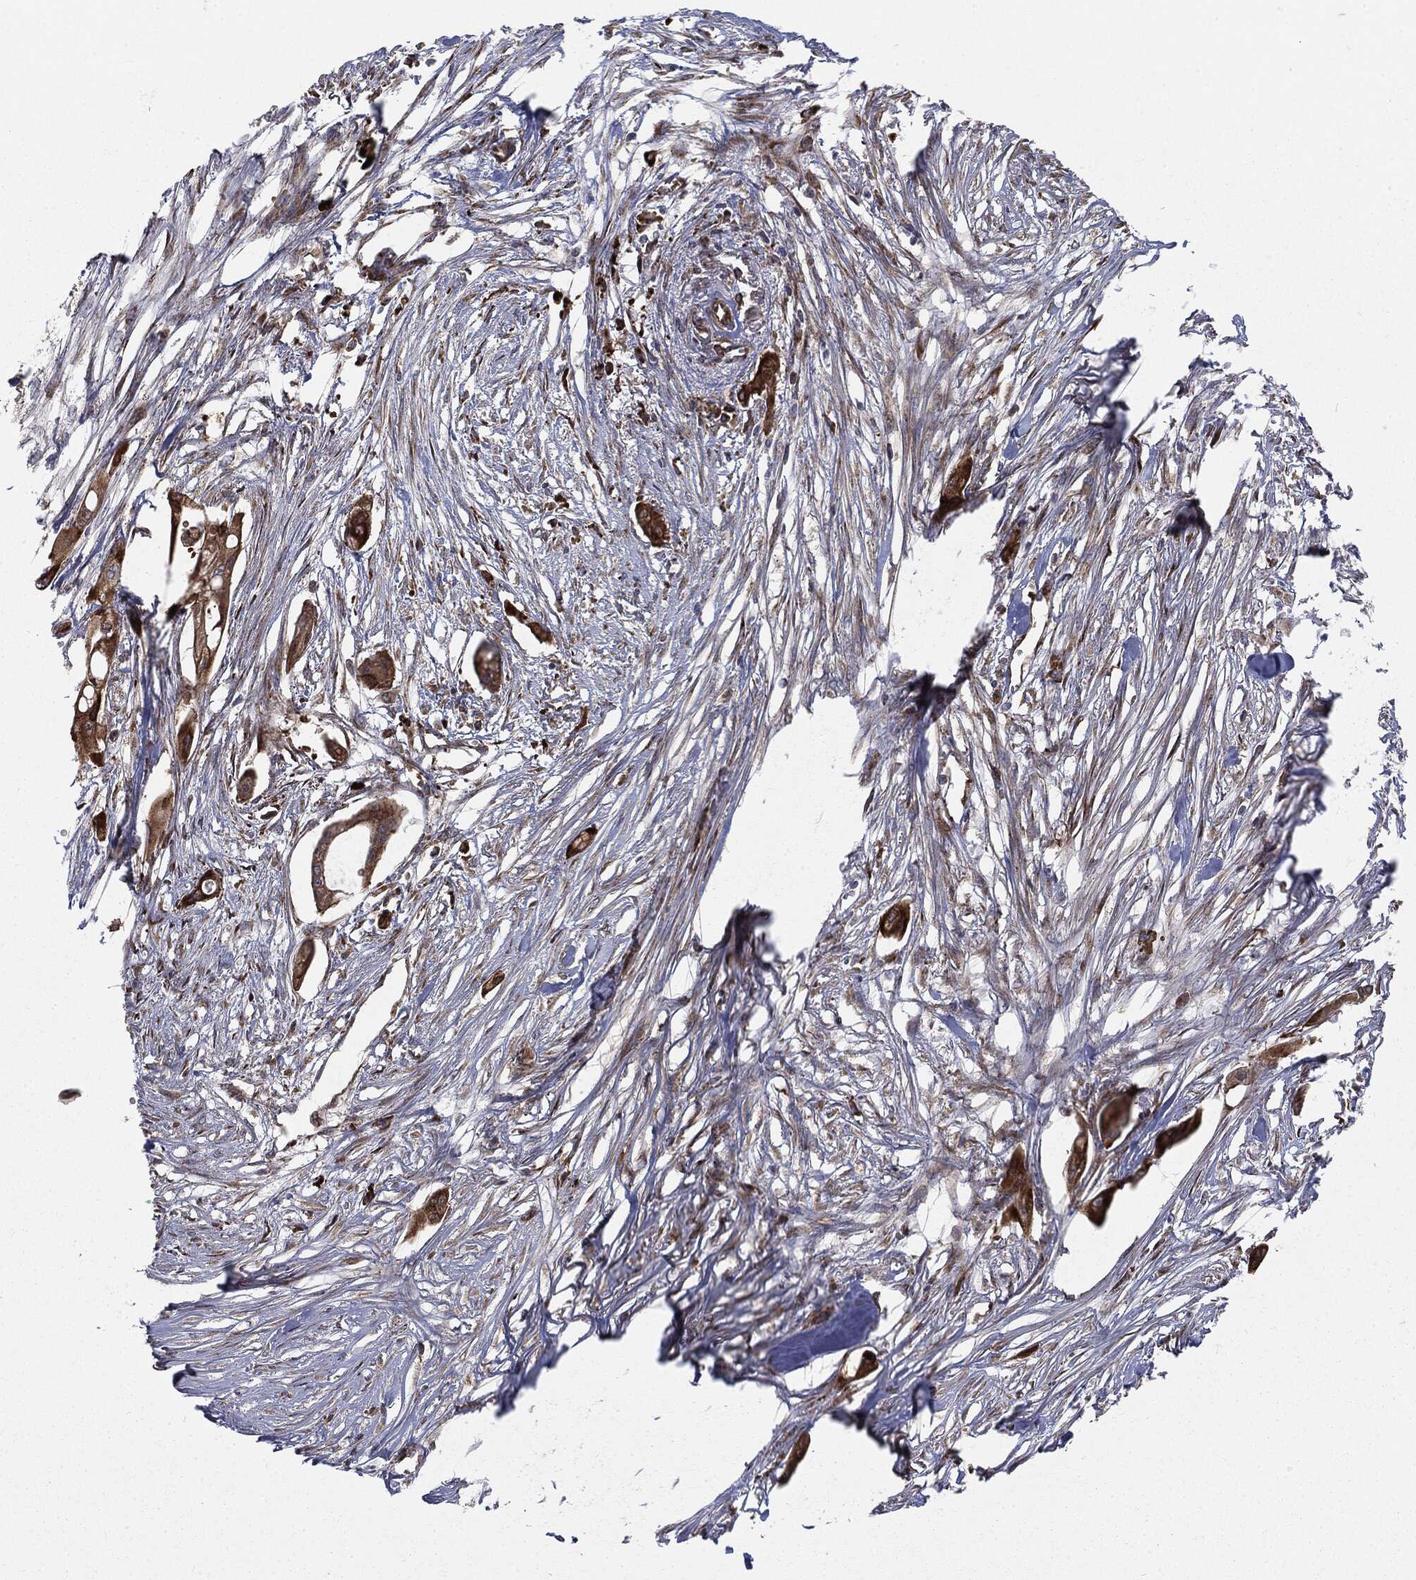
{"staining": {"intensity": "strong", "quantity": ">75%", "location": "cytoplasmic/membranous"}, "tissue": "pancreatic cancer", "cell_type": "Tumor cells", "image_type": "cancer", "snomed": [{"axis": "morphology", "description": "Normal tissue, NOS"}, {"axis": "morphology", "description": "Adenocarcinoma, NOS"}, {"axis": "topography", "description": "Pancreas"}], "caption": "Immunohistochemistry (IHC) (DAB) staining of human pancreatic cancer exhibits strong cytoplasmic/membranous protein staining in approximately >75% of tumor cells. The staining was performed using DAB to visualize the protein expression in brown, while the nuclei were stained in blue with hematoxylin (Magnification: 20x).", "gene": "CYLD", "patient": {"sex": "female", "age": 58}}